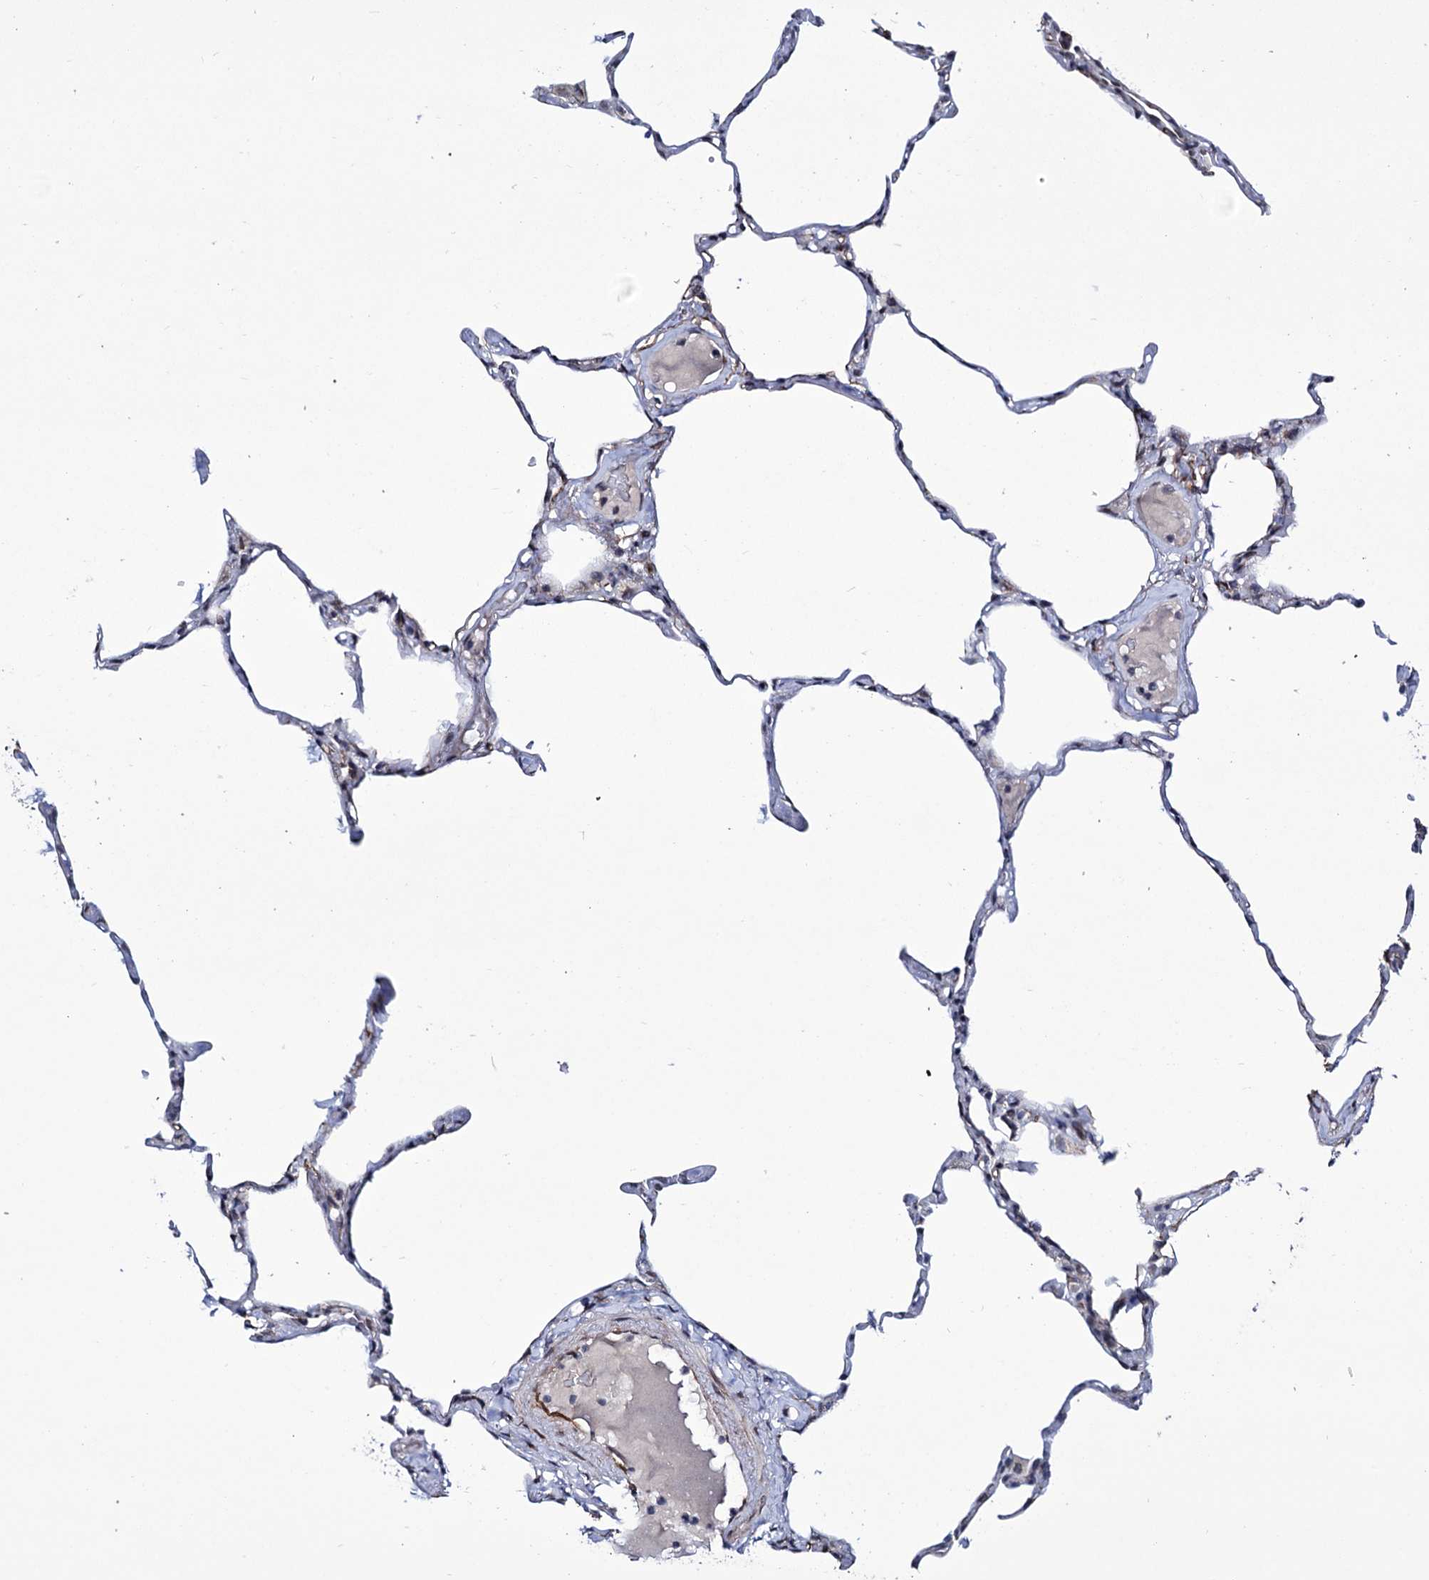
{"staining": {"intensity": "negative", "quantity": "none", "location": "none"}, "tissue": "lung", "cell_type": "Alveolar cells", "image_type": "normal", "snomed": [{"axis": "morphology", "description": "Normal tissue, NOS"}, {"axis": "topography", "description": "Lung"}], "caption": "IHC of unremarkable lung displays no staining in alveolar cells. The staining was performed using DAB (3,3'-diaminobenzidine) to visualize the protein expression in brown, while the nuclei were stained in blue with hematoxylin (Magnification: 20x).", "gene": "ZC3H12C", "patient": {"sex": "male", "age": 65}}